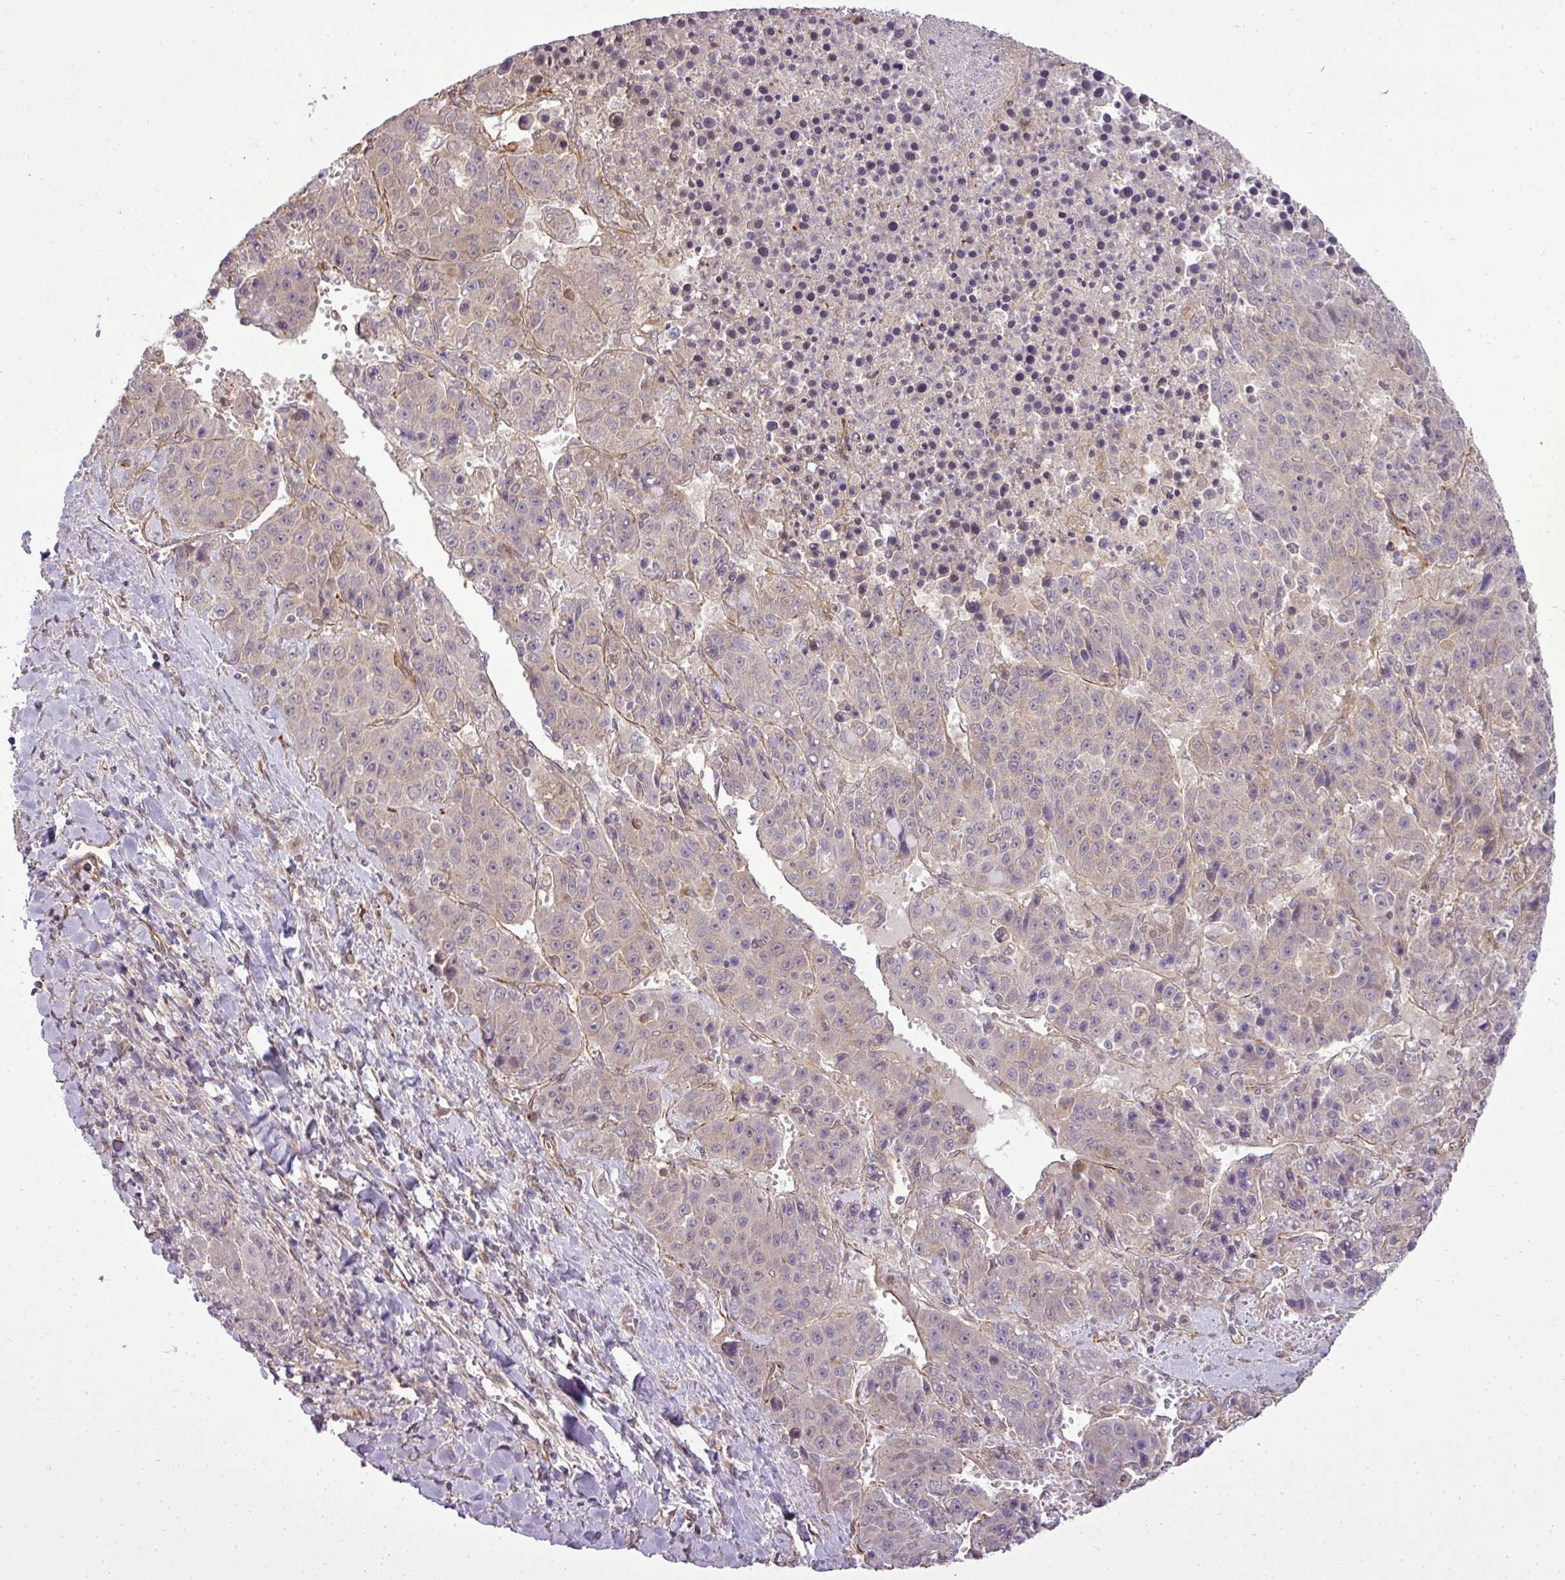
{"staining": {"intensity": "weak", "quantity": "<25%", "location": "cytoplasmic/membranous"}, "tissue": "liver cancer", "cell_type": "Tumor cells", "image_type": "cancer", "snomed": [{"axis": "morphology", "description": "Carcinoma, Hepatocellular, NOS"}, {"axis": "topography", "description": "Liver"}], "caption": "Immunohistochemical staining of liver cancer demonstrates no significant positivity in tumor cells.", "gene": "PDRG1", "patient": {"sex": "female", "age": 53}}